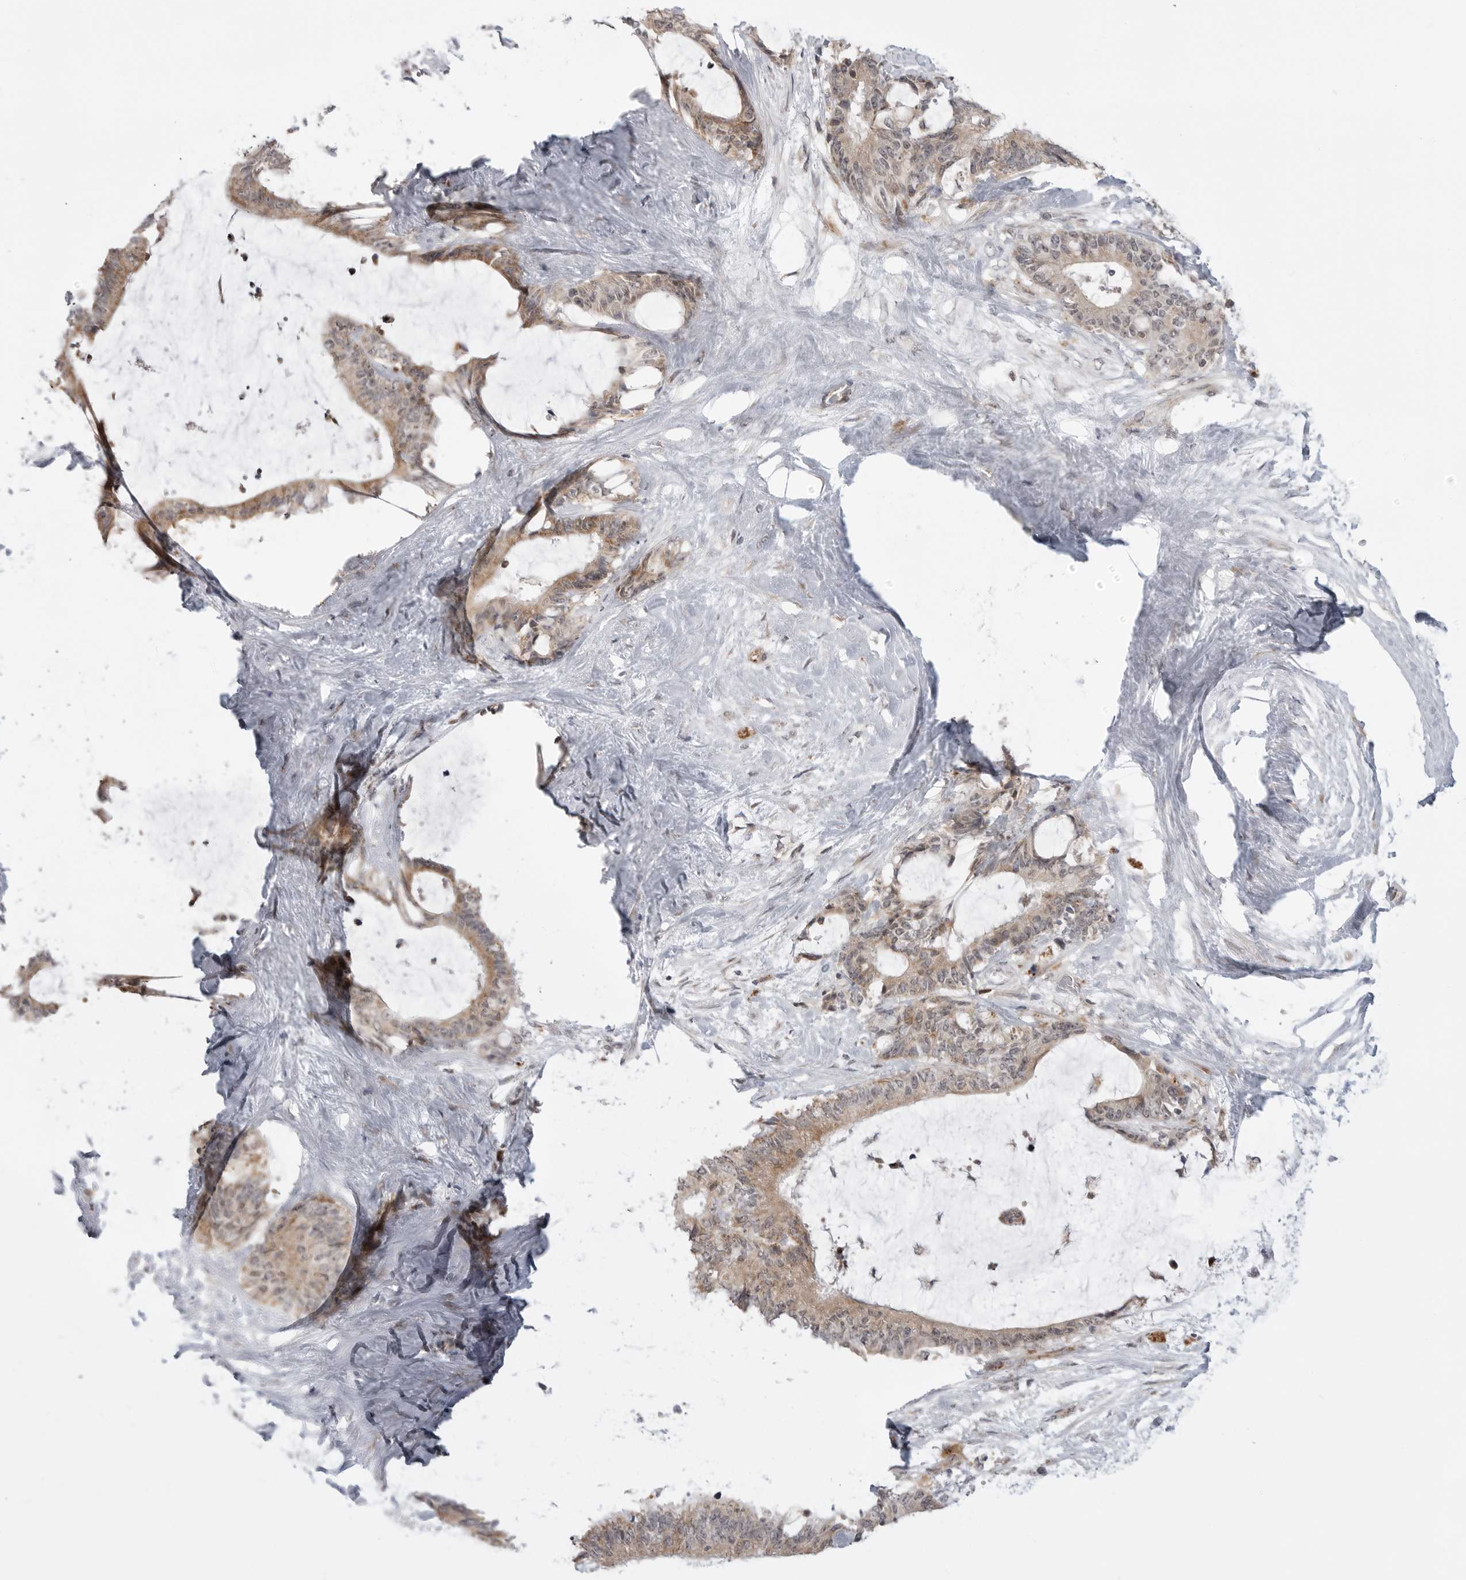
{"staining": {"intensity": "moderate", "quantity": ">75%", "location": "cytoplasmic/membranous"}, "tissue": "liver cancer", "cell_type": "Tumor cells", "image_type": "cancer", "snomed": [{"axis": "morphology", "description": "Normal tissue, NOS"}, {"axis": "morphology", "description": "Cholangiocarcinoma"}, {"axis": "topography", "description": "Liver"}, {"axis": "topography", "description": "Peripheral nerve tissue"}], "caption": "The photomicrograph reveals a brown stain indicating the presence of a protein in the cytoplasmic/membranous of tumor cells in cholangiocarcinoma (liver).", "gene": "KALRN", "patient": {"sex": "female", "age": 73}}